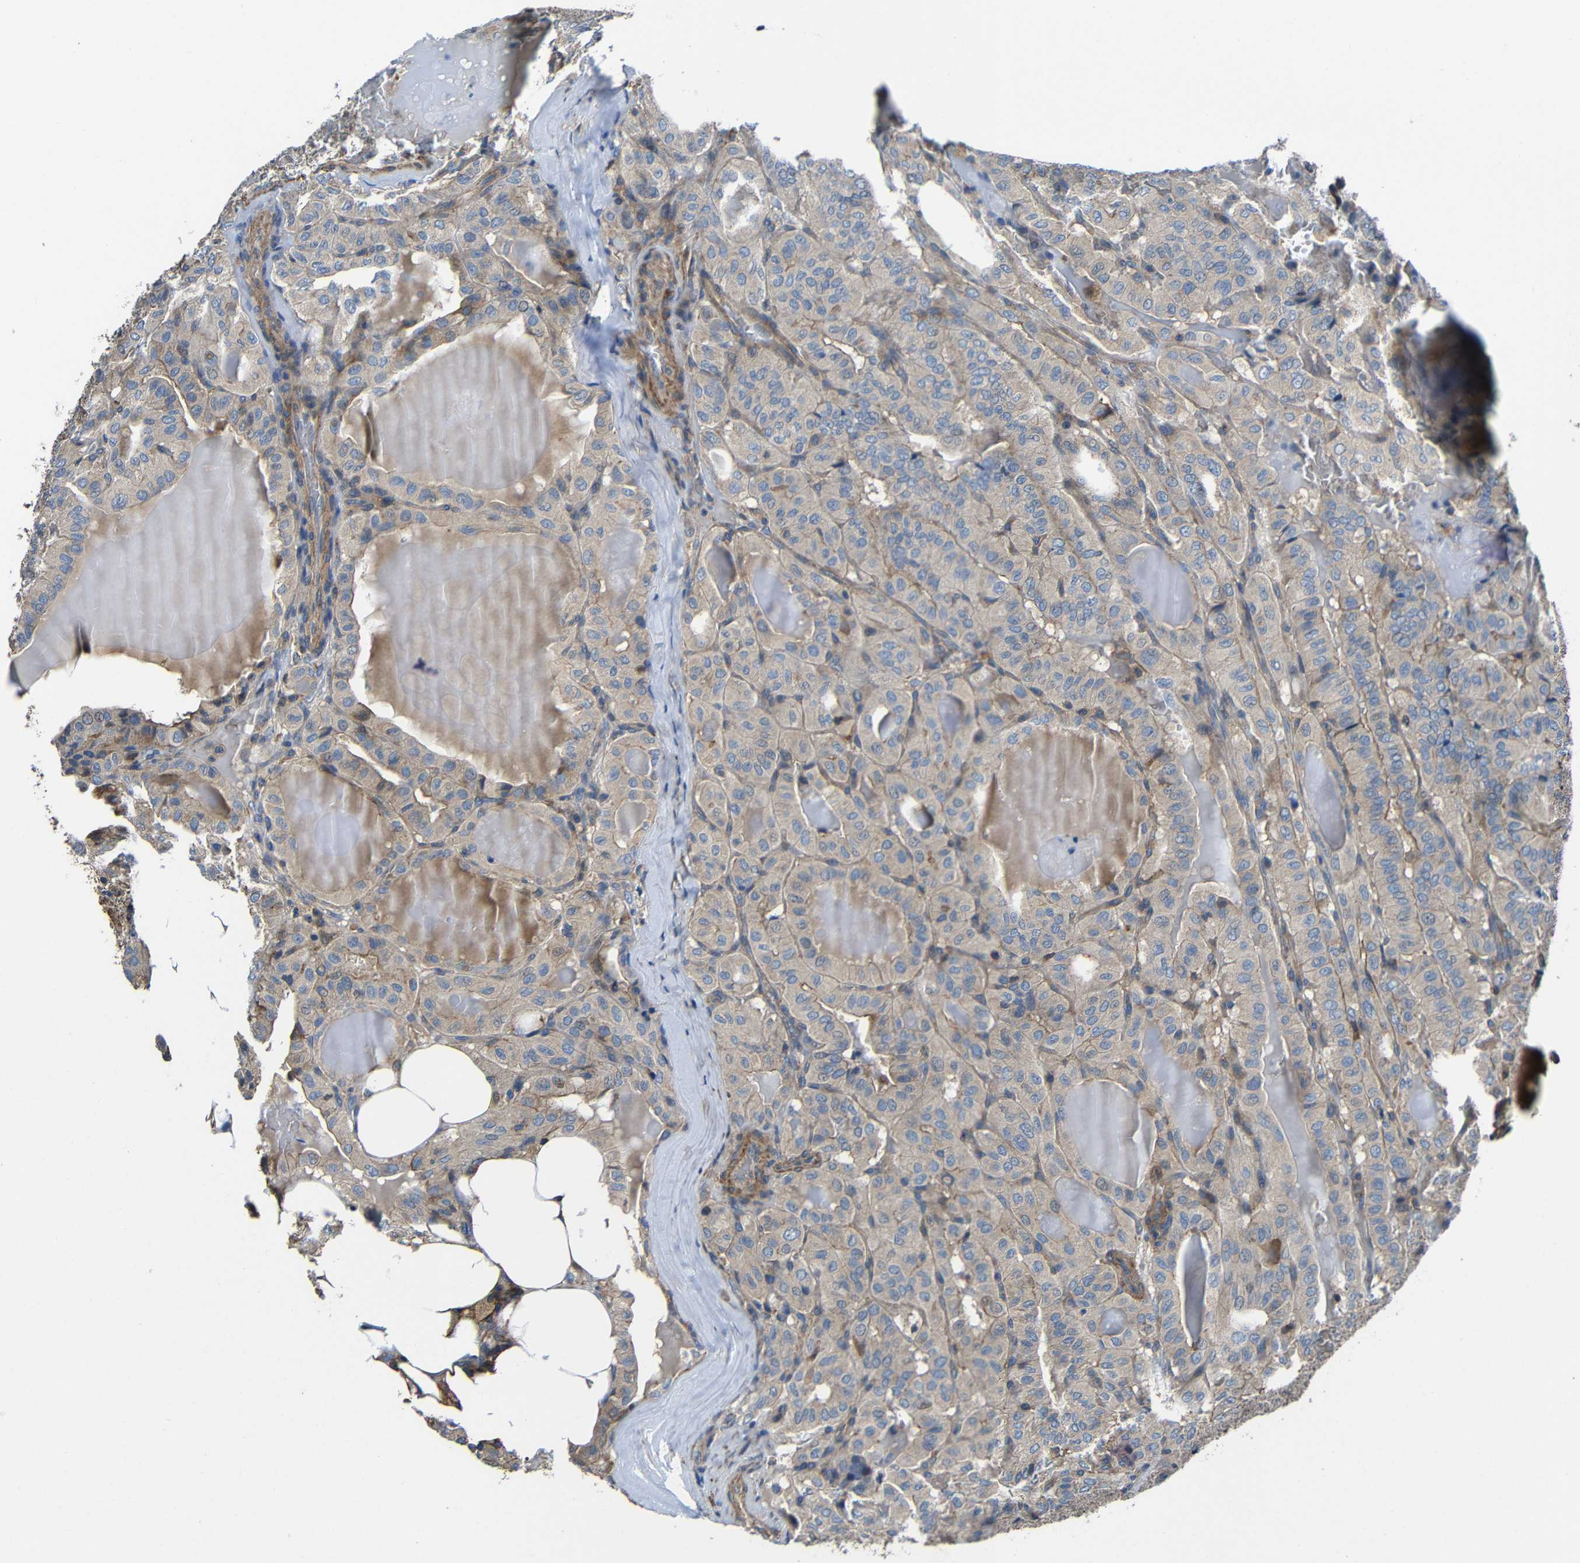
{"staining": {"intensity": "weak", "quantity": ">75%", "location": "cytoplasmic/membranous"}, "tissue": "thyroid cancer", "cell_type": "Tumor cells", "image_type": "cancer", "snomed": [{"axis": "morphology", "description": "Papillary adenocarcinoma, NOS"}, {"axis": "topography", "description": "Thyroid gland"}], "caption": "Immunohistochemical staining of thyroid papillary adenocarcinoma exhibits low levels of weak cytoplasmic/membranous expression in approximately >75% of tumor cells. Nuclei are stained in blue.", "gene": "GDI1", "patient": {"sex": "male", "age": 77}}